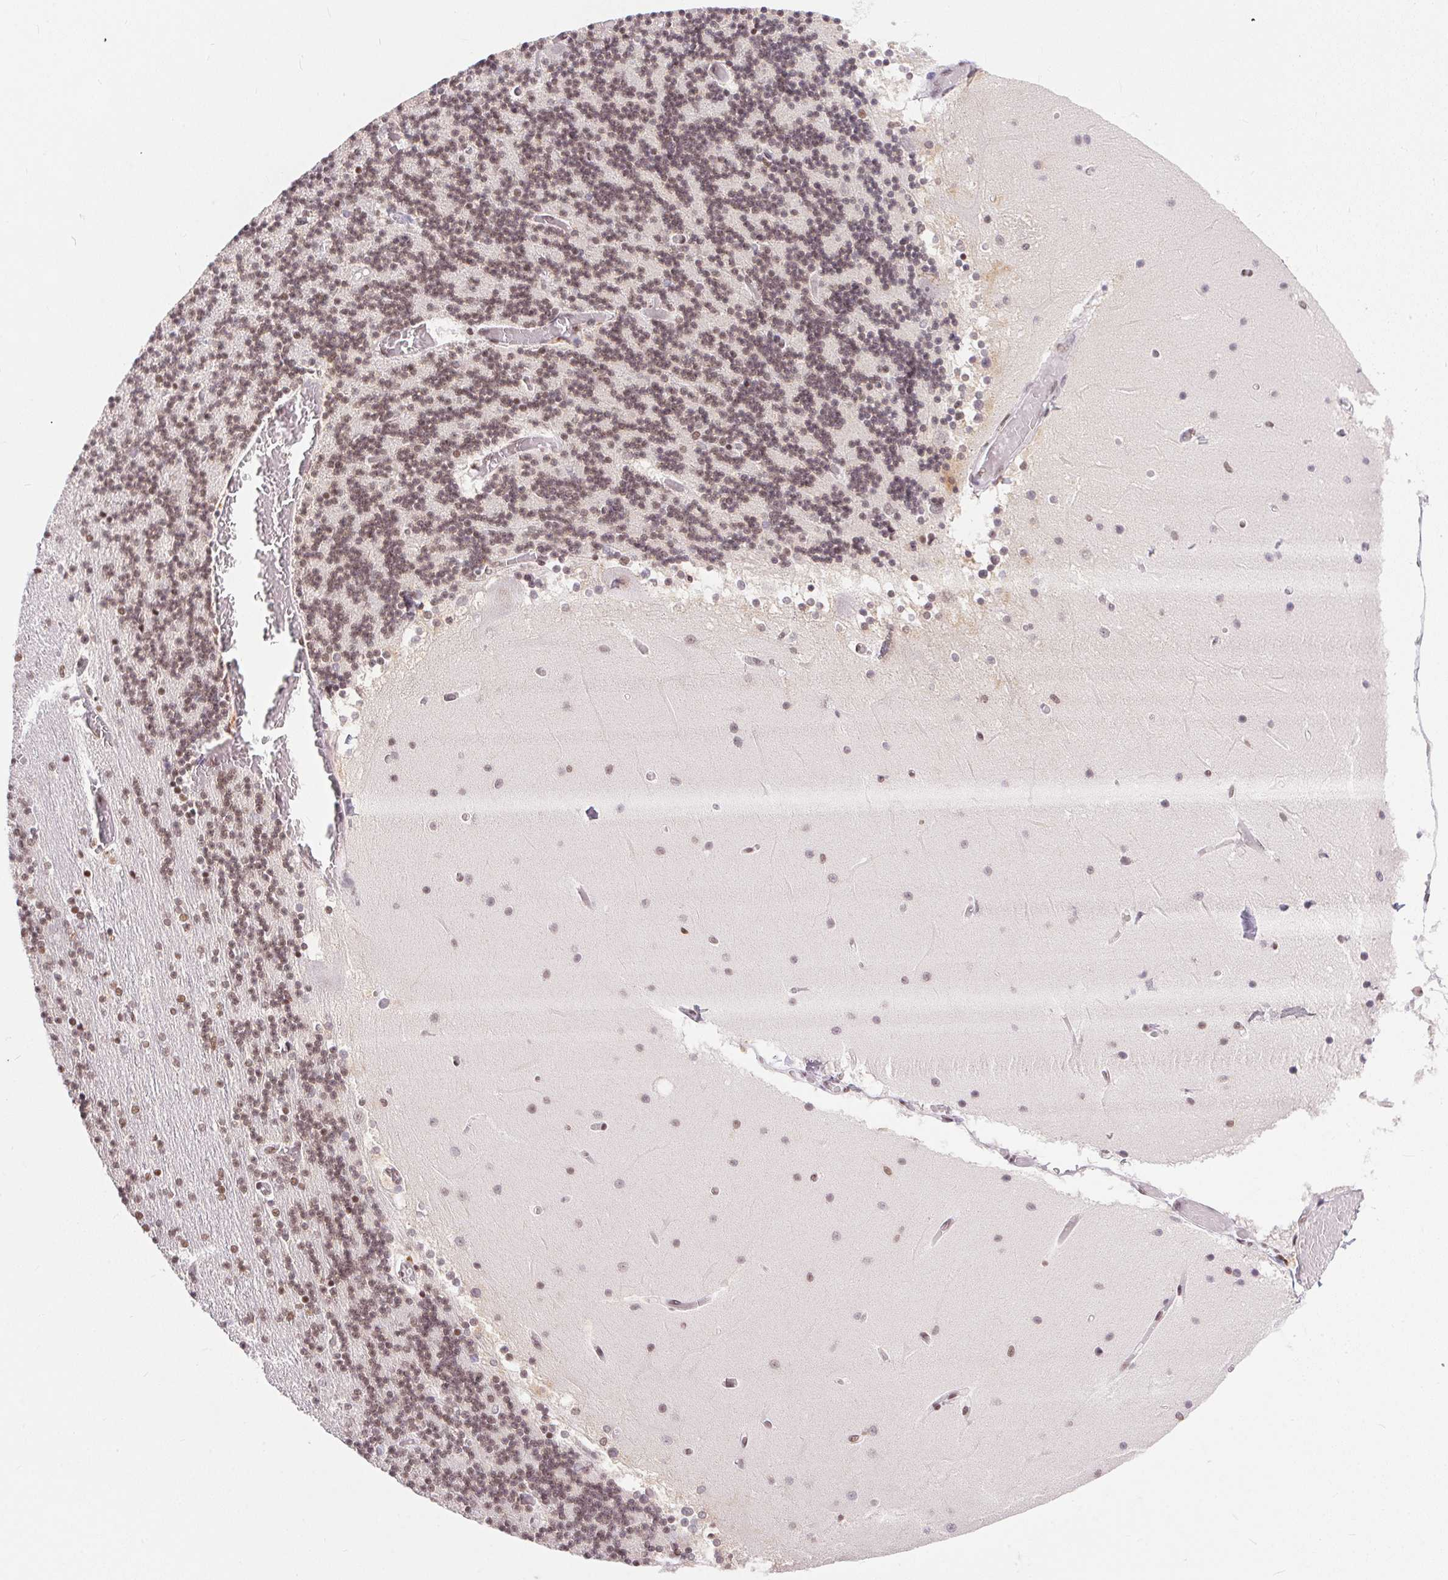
{"staining": {"intensity": "moderate", "quantity": ">75%", "location": "nuclear"}, "tissue": "cerebellum", "cell_type": "Cells in granular layer", "image_type": "normal", "snomed": [{"axis": "morphology", "description": "Normal tissue, NOS"}, {"axis": "topography", "description": "Cerebellum"}], "caption": "There is medium levels of moderate nuclear positivity in cells in granular layer of unremarkable cerebellum, as demonstrated by immunohistochemical staining (brown color).", "gene": "NFE2L1", "patient": {"sex": "female", "age": 28}}